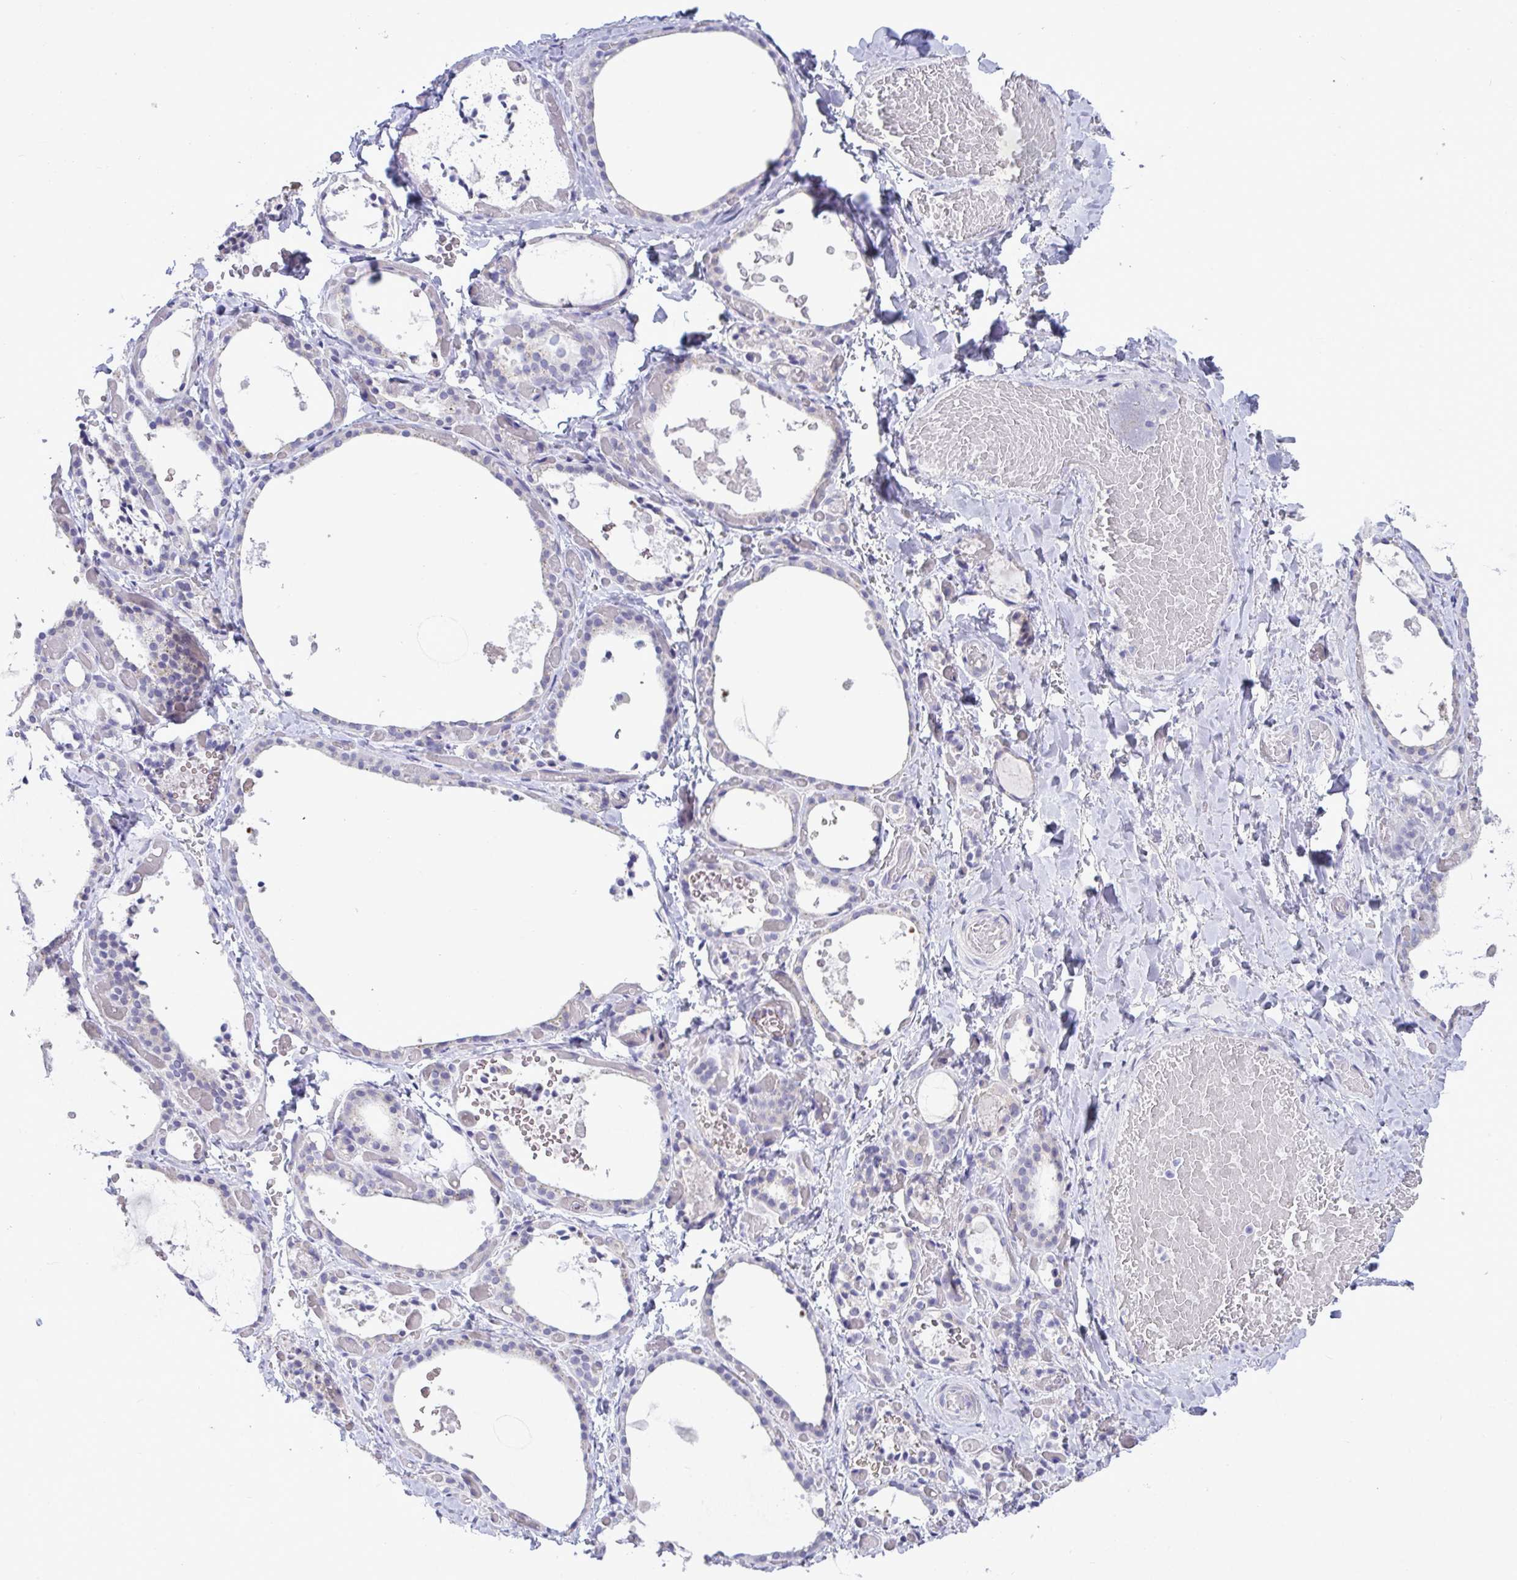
{"staining": {"intensity": "negative", "quantity": "none", "location": "none"}, "tissue": "thyroid gland", "cell_type": "Glandular cells", "image_type": "normal", "snomed": [{"axis": "morphology", "description": "Normal tissue, NOS"}, {"axis": "topography", "description": "Thyroid gland"}], "caption": "Immunohistochemical staining of benign thyroid gland exhibits no significant expression in glandular cells. (DAB (3,3'-diaminobenzidine) IHC visualized using brightfield microscopy, high magnification).", "gene": "C4orf33", "patient": {"sex": "female", "age": 56}}